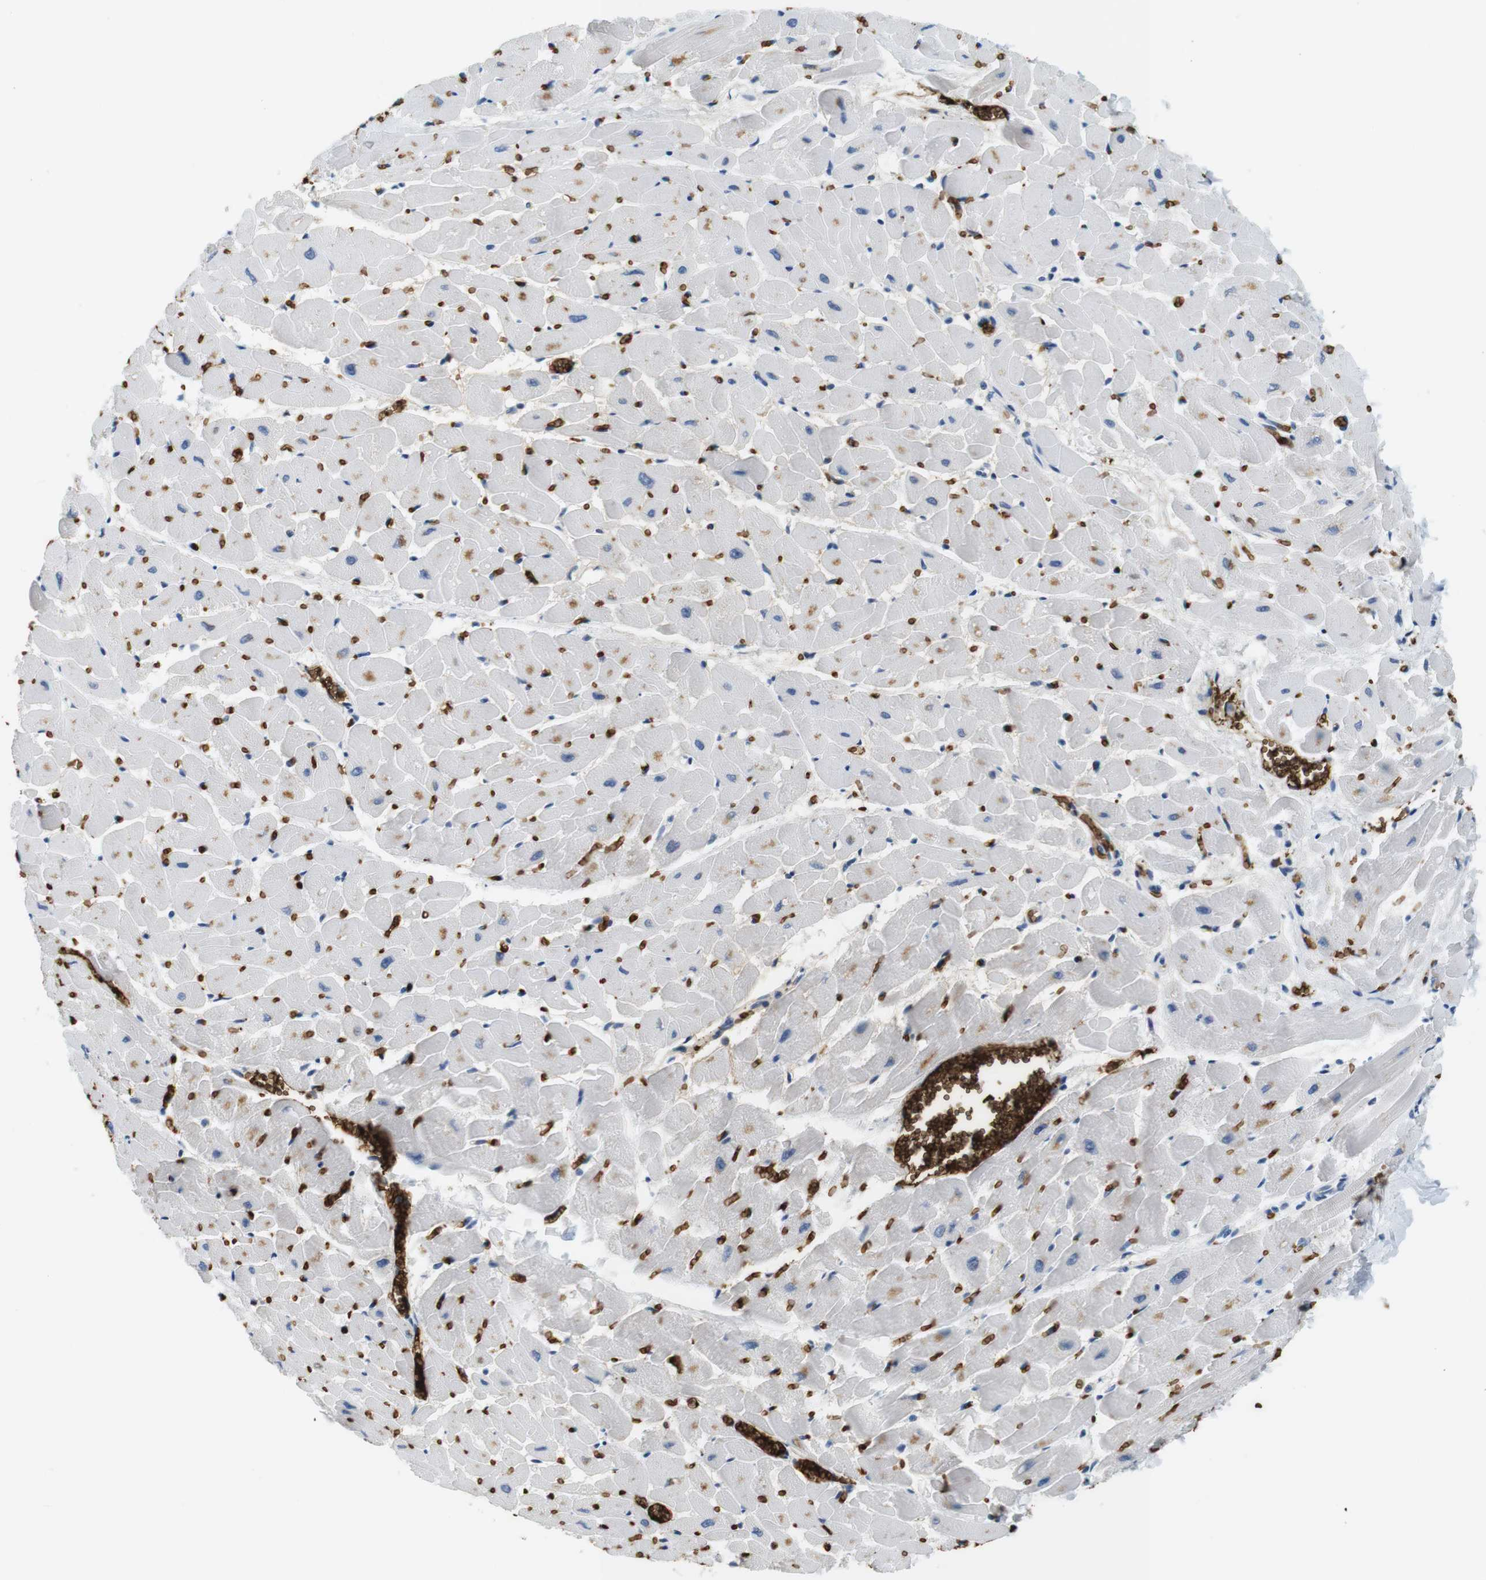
{"staining": {"intensity": "weak", "quantity": "<25%", "location": "cytoplasmic/membranous"}, "tissue": "heart muscle", "cell_type": "Cardiomyocytes", "image_type": "normal", "snomed": [{"axis": "morphology", "description": "Normal tissue, NOS"}, {"axis": "topography", "description": "Heart"}], "caption": "This is a photomicrograph of immunohistochemistry staining of unremarkable heart muscle, which shows no positivity in cardiomyocytes. The staining was performed using DAB to visualize the protein expression in brown, while the nuclei were stained in blue with hematoxylin (Magnification: 20x).", "gene": "SLC4A1", "patient": {"sex": "female", "age": 19}}